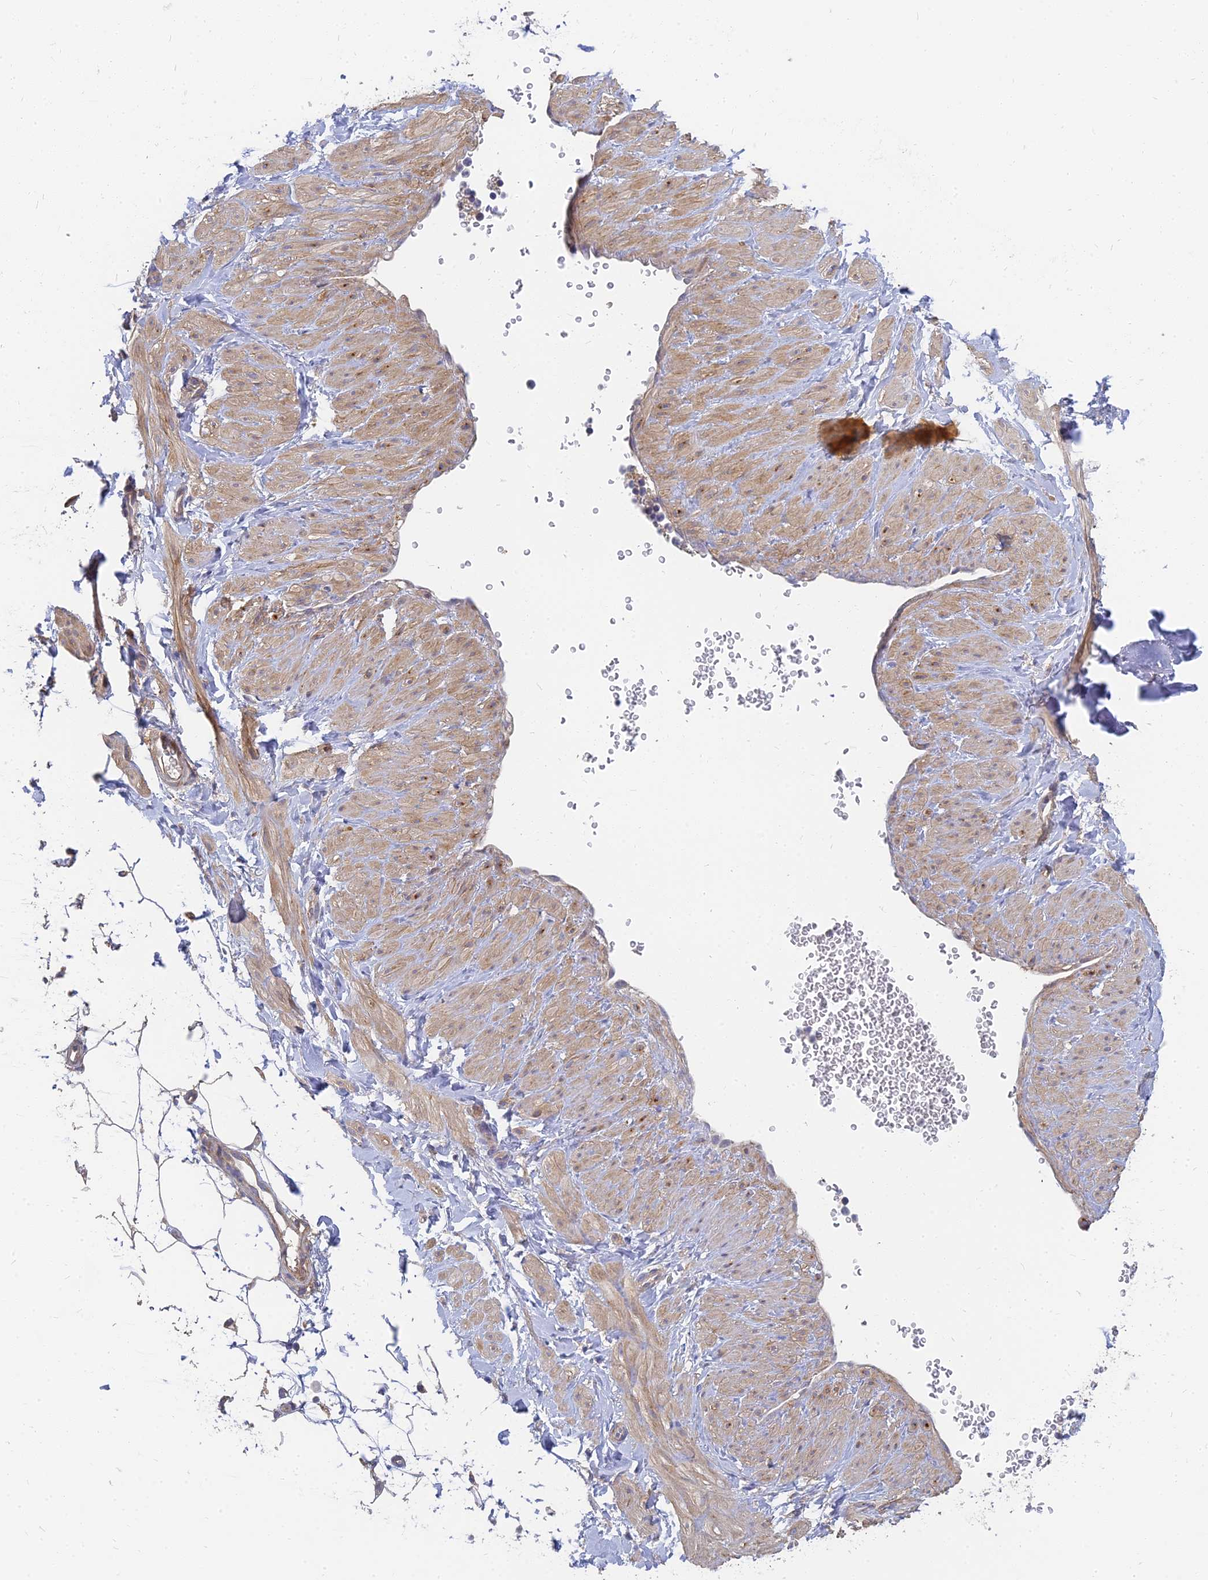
{"staining": {"intensity": "weak", "quantity": "25%-75%", "location": "cytoplasmic/membranous"}, "tissue": "adipose tissue", "cell_type": "Adipocytes", "image_type": "normal", "snomed": [{"axis": "morphology", "description": "Normal tissue, NOS"}, {"axis": "topography", "description": "Soft tissue"}, {"axis": "topography", "description": "Adipose tissue"}, {"axis": "topography", "description": "Vascular tissue"}, {"axis": "topography", "description": "Peripheral nerve tissue"}], "caption": "Human adipose tissue stained for a protein (brown) demonstrates weak cytoplasmic/membranous positive expression in approximately 25%-75% of adipocytes.", "gene": "MRPL15", "patient": {"sex": "male", "age": 74}}